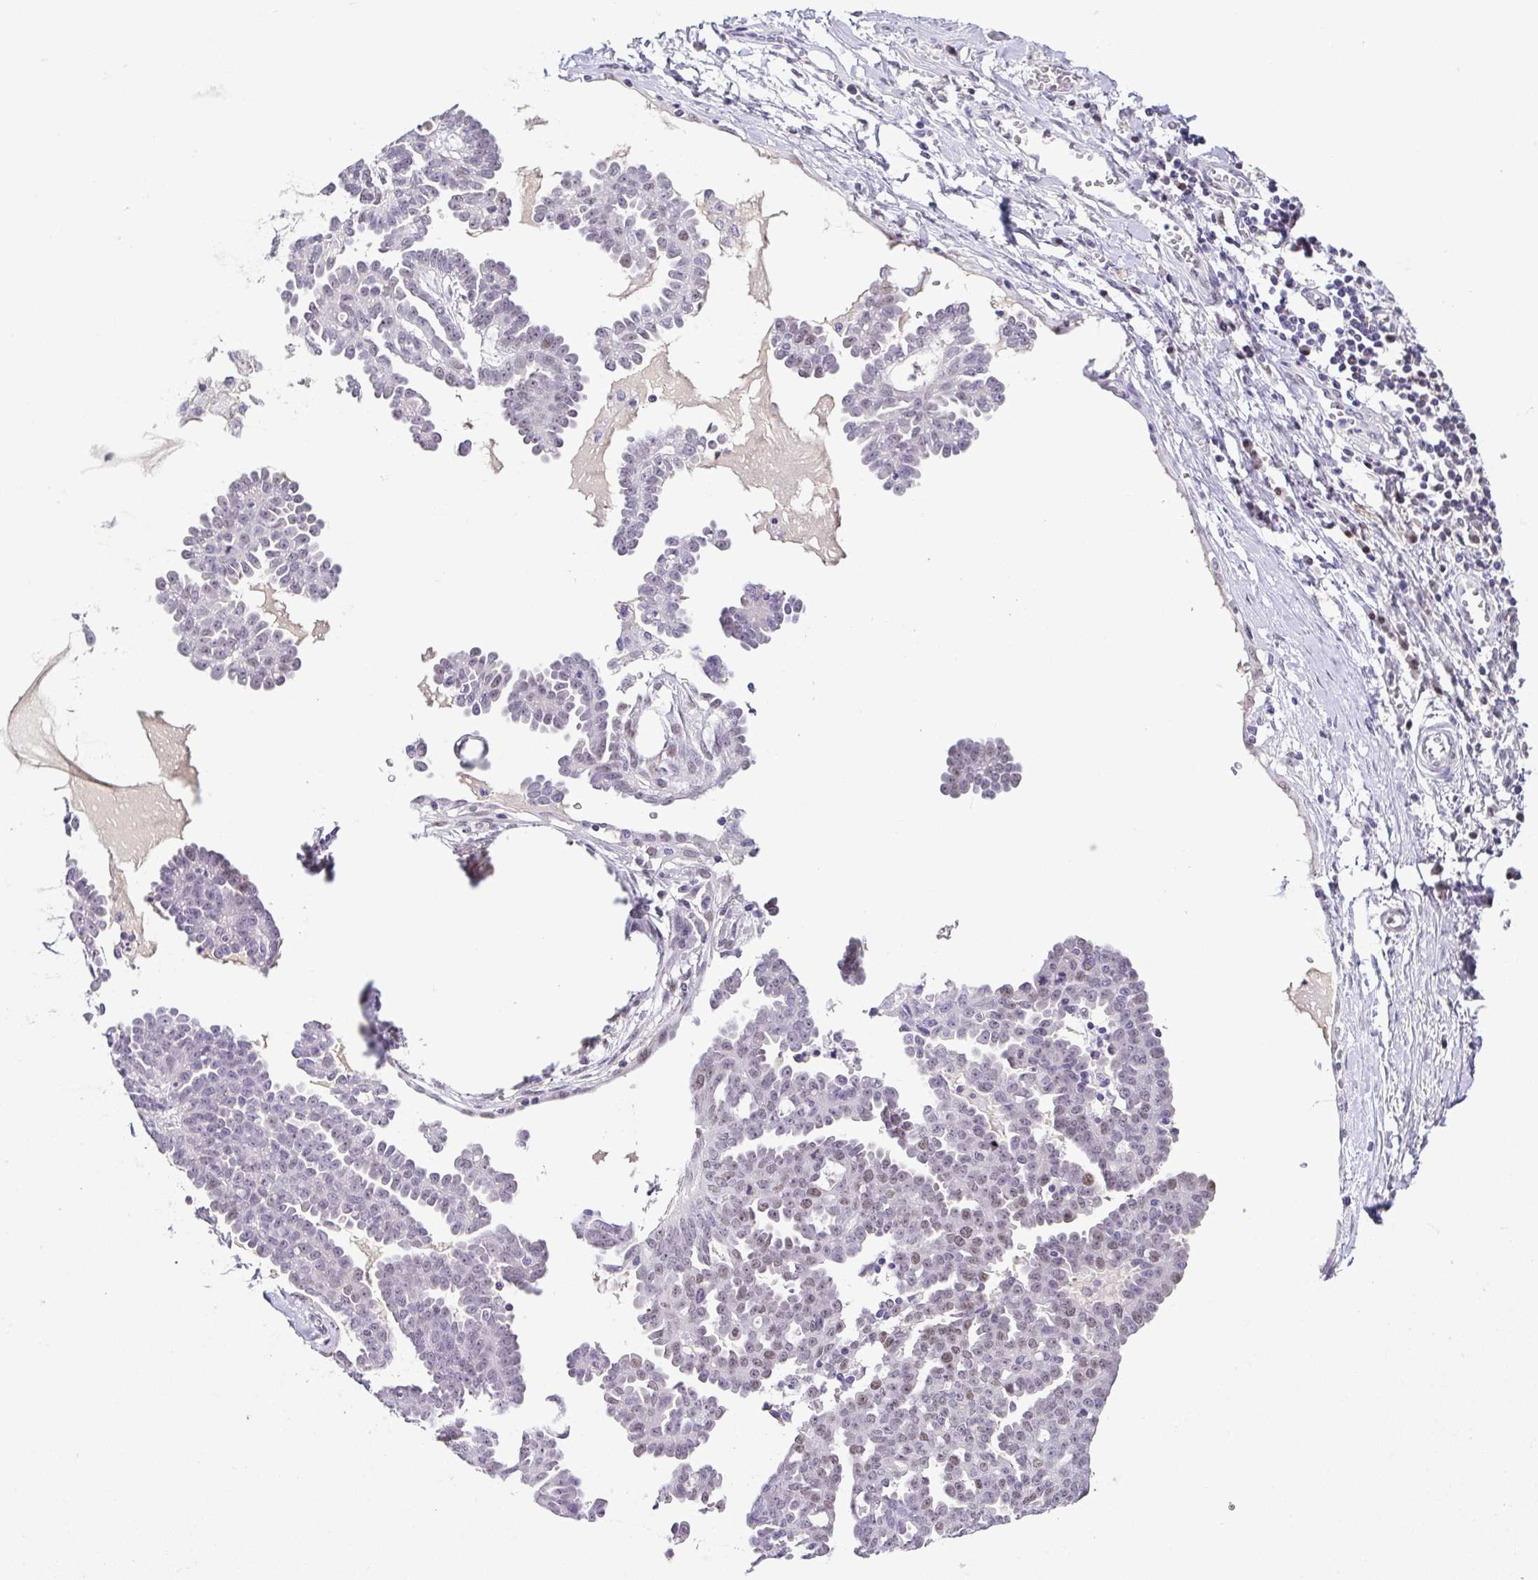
{"staining": {"intensity": "weak", "quantity": "<25%", "location": "nuclear"}, "tissue": "ovarian cancer", "cell_type": "Tumor cells", "image_type": "cancer", "snomed": [{"axis": "morphology", "description": "Cystadenocarcinoma, serous, NOS"}, {"axis": "topography", "description": "Ovary"}], "caption": "Human ovarian cancer stained for a protein using IHC displays no expression in tumor cells.", "gene": "TCF3", "patient": {"sex": "female", "age": 71}}